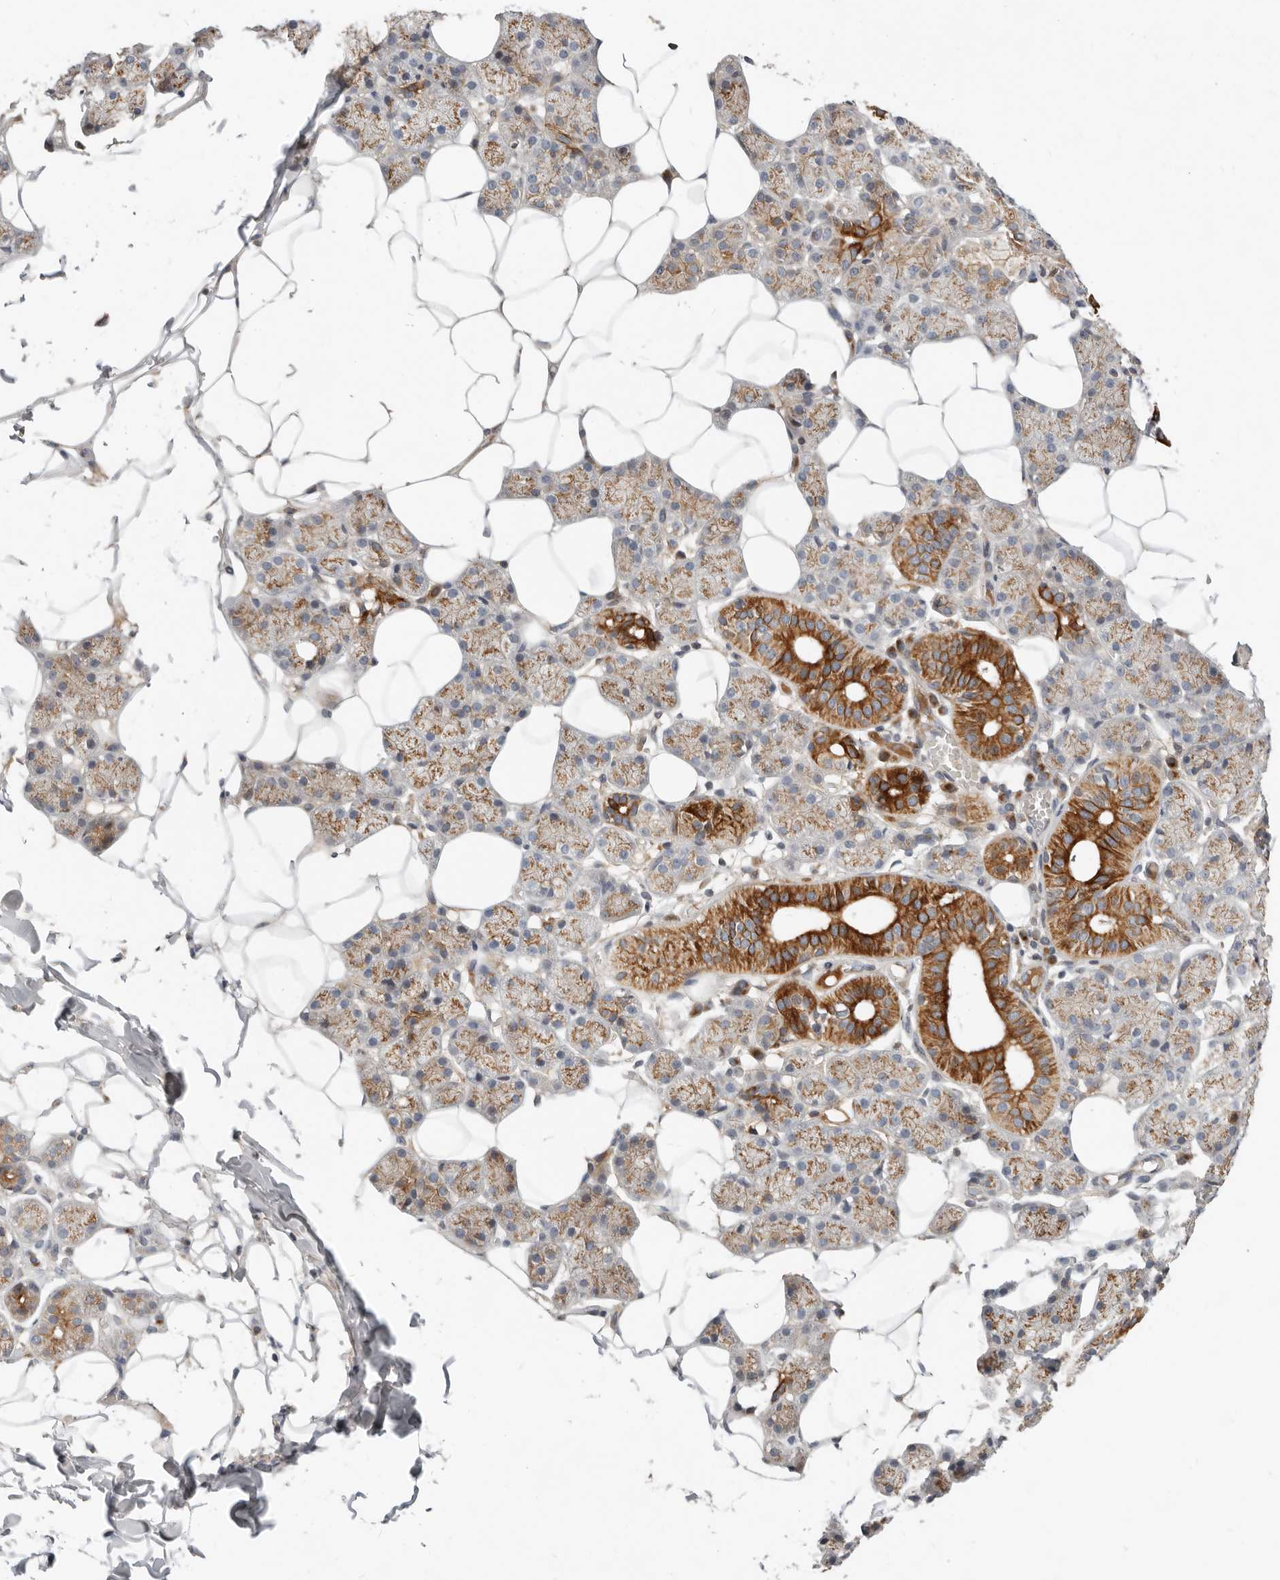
{"staining": {"intensity": "strong", "quantity": "25%-75%", "location": "cytoplasmic/membranous"}, "tissue": "salivary gland", "cell_type": "Glandular cells", "image_type": "normal", "snomed": [{"axis": "morphology", "description": "Normal tissue, NOS"}, {"axis": "topography", "description": "Salivary gland"}], "caption": "The histopathology image reveals a brown stain indicating the presence of a protein in the cytoplasmic/membranous of glandular cells in salivary gland. The protein of interest is shown in brown color, while the nuclei are stained blue.", "gene": "NPY4R2", "patient": {"sex": "female", "age": 33}}